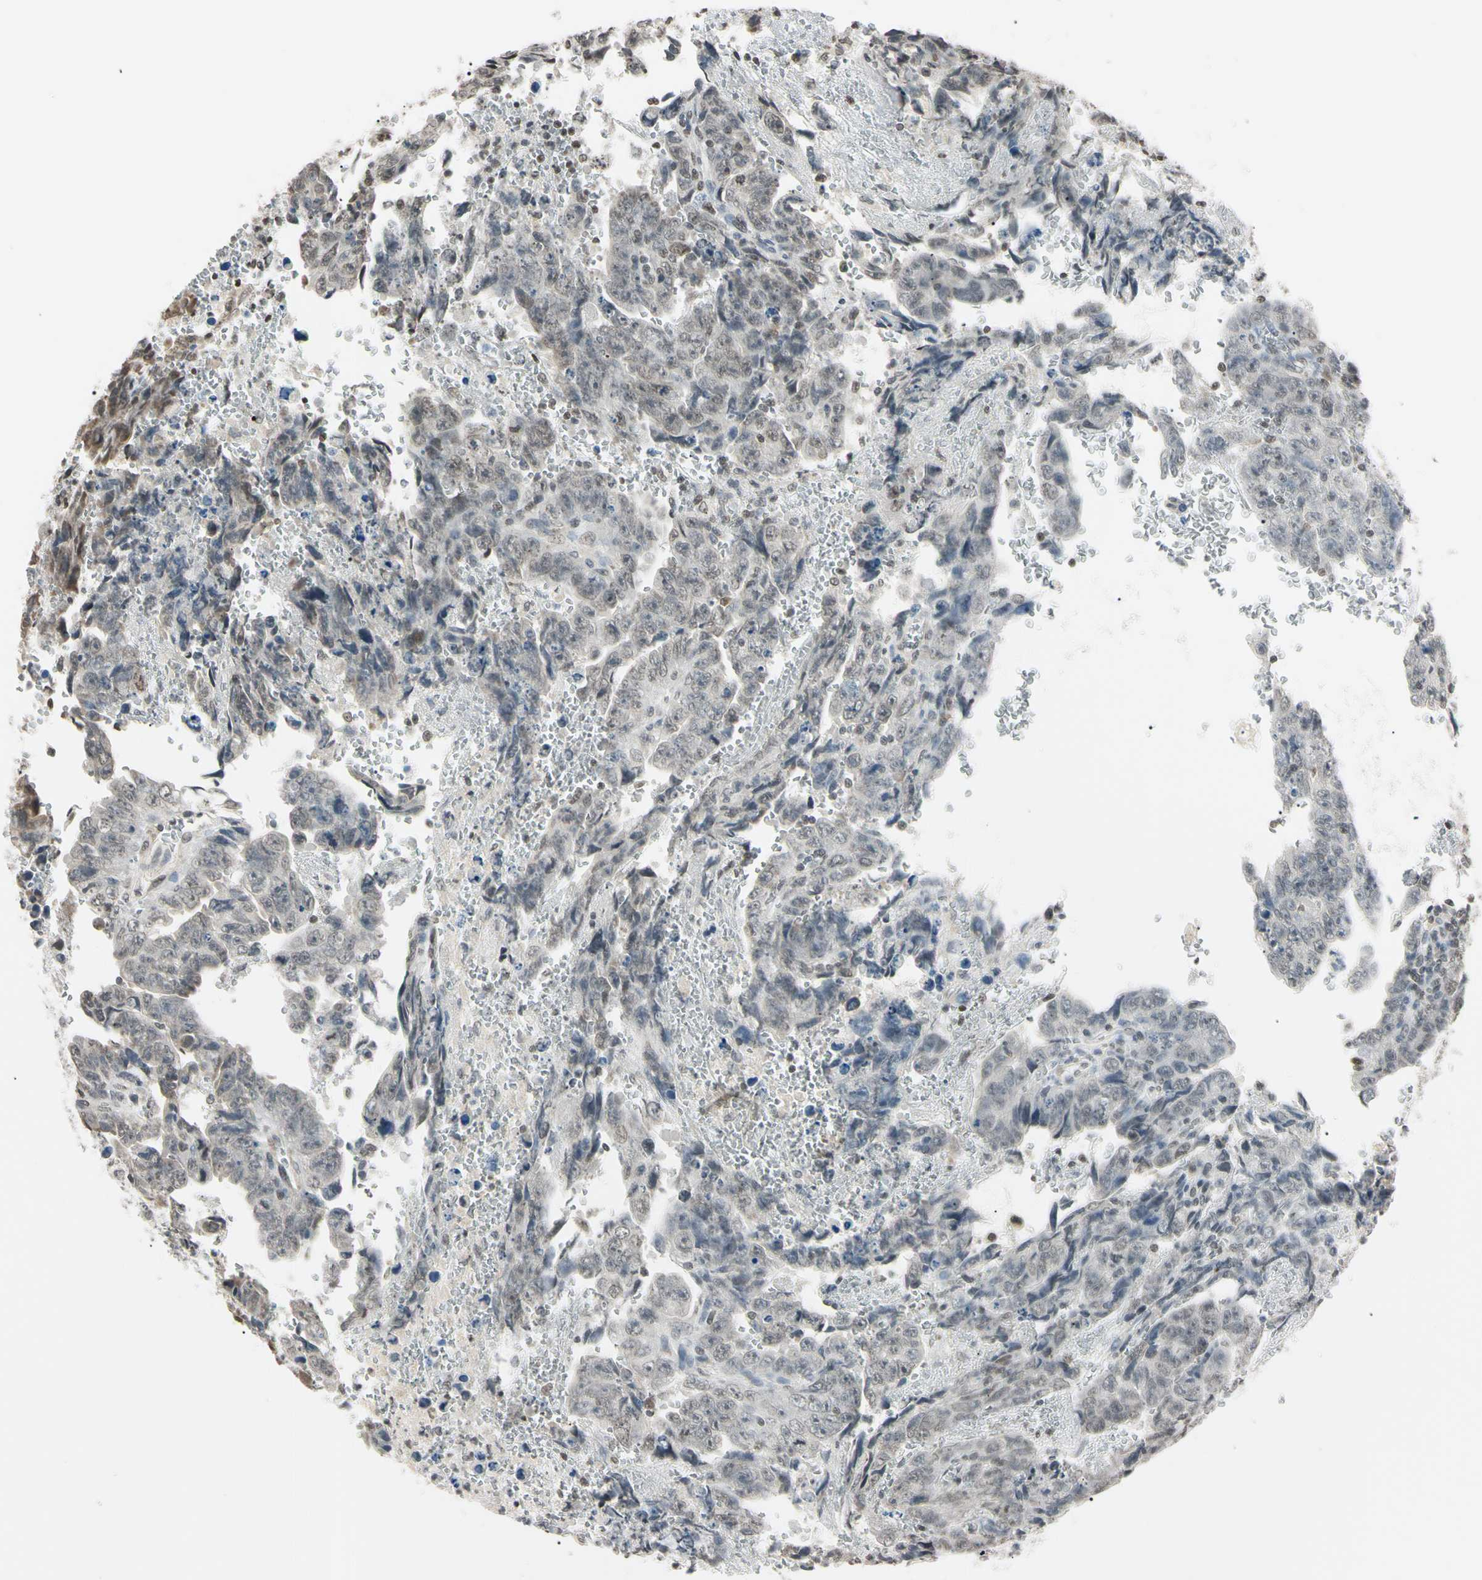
{"staining": {"intensity": "weak", "quantity": "25%-75%", "location": "nuclear"}, "tissue": "testis cancer", "cell_type": "Tumor cells", "image_type": "cancer", "snomed": [{"axis": "morphology", "description": "Carcinoma, Embryonal, NOS"}, {"axis": "topography", "description": "Testis"}], "caption": "A micrograph showing weak nuclear positivity in about 25%-75% of tumor cells in testis cancer (embryonal carcinoma), as visualized by brown immunohistochemical staining.", "gene": "CDC45", "patient": {"sex": "male", "age": 28}}